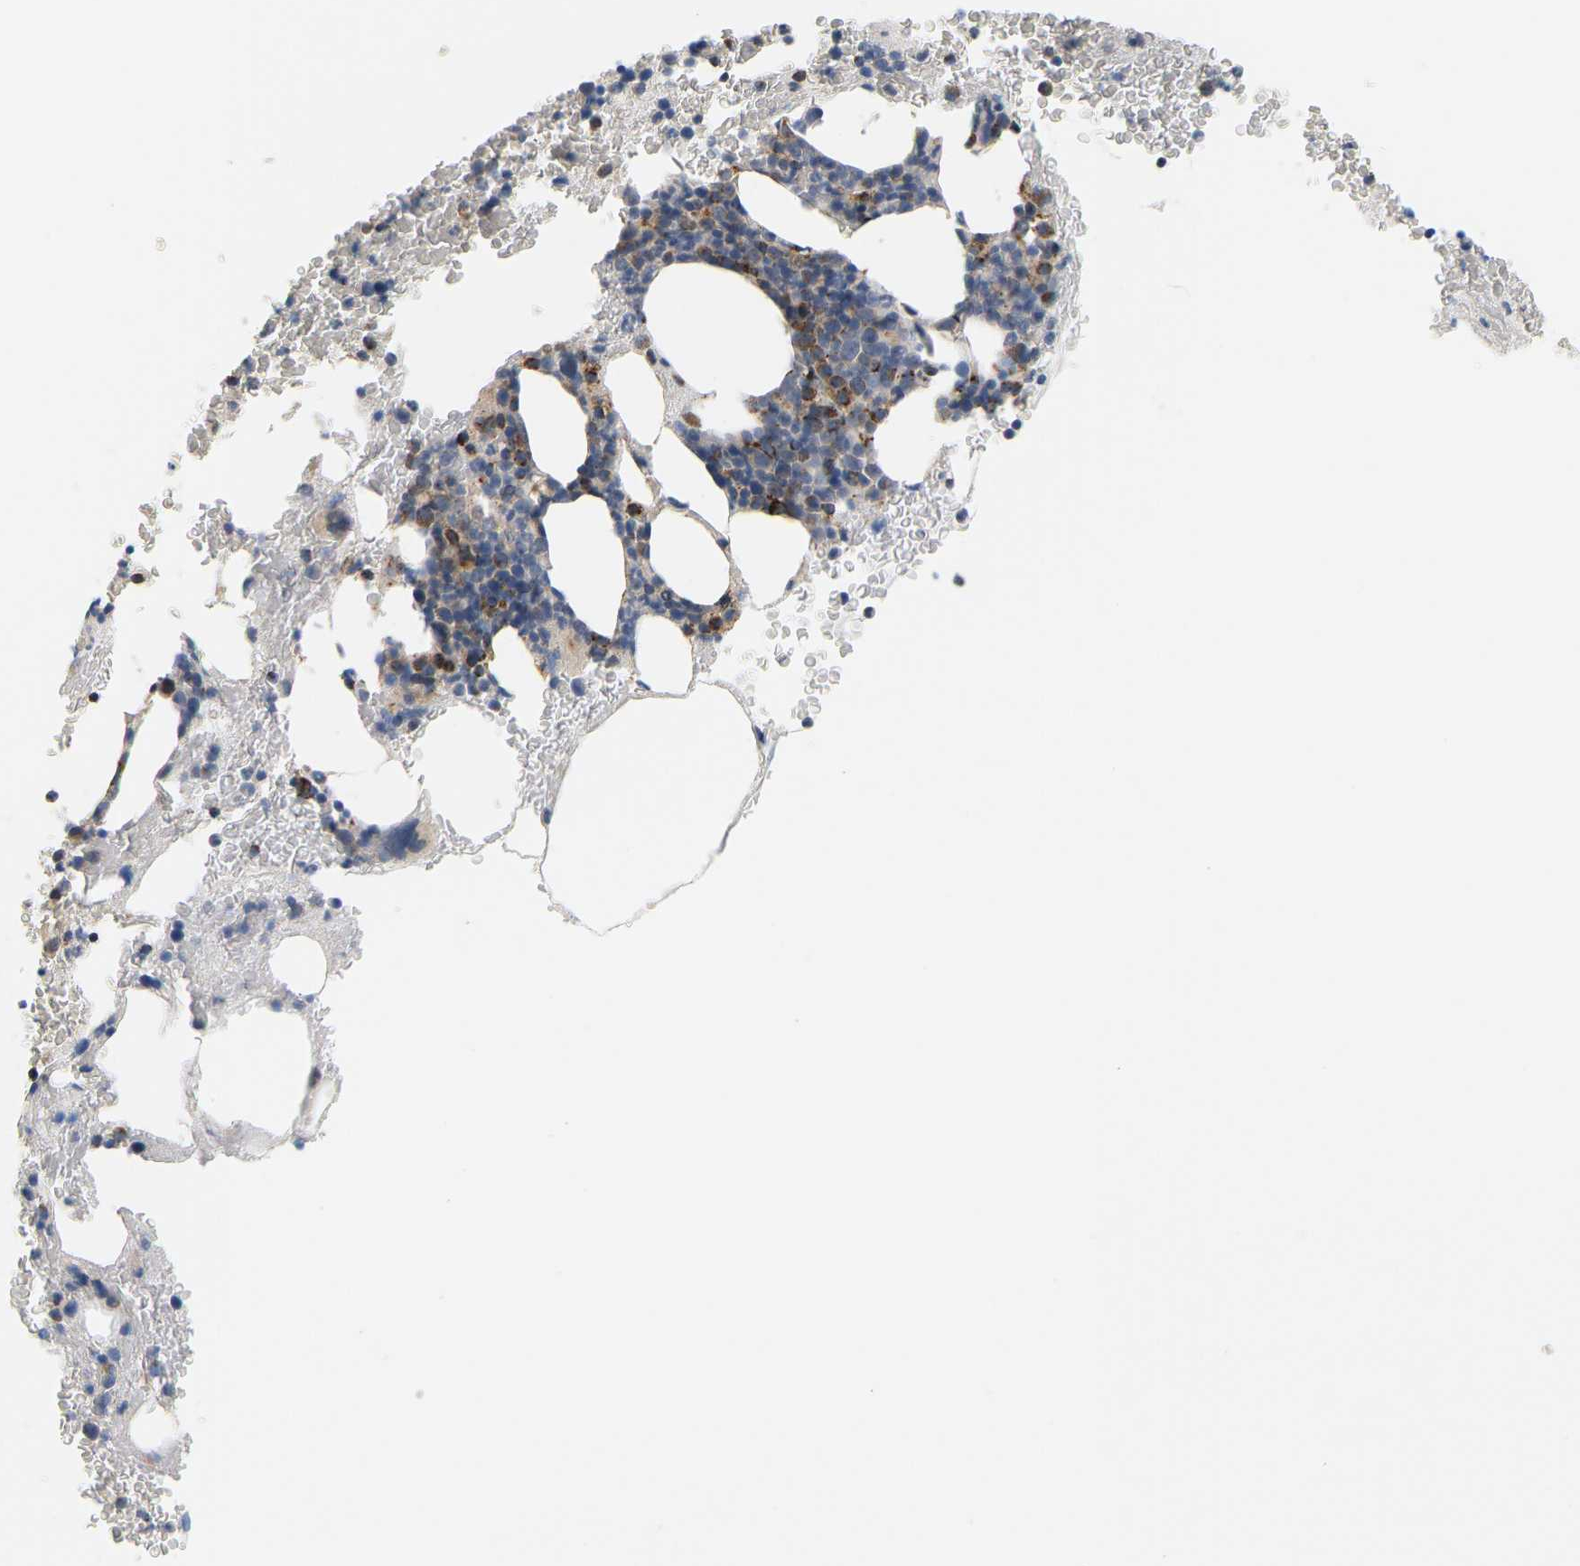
{"staining": {"intensity": "moderate", "quantity": "25%-75%", "location": "cytoplasmic/membranous"}, "tissue": "bone marrow", "cell_type": "Hematopoietic cells", "image_type": "normal", "snomed": [{"axis": "morphology", "description": "Normal tissue, NOS"}, {"axis": "morphology", "description": "Inflammation, NOS"}, {"axis": "topography", "description": "Bone marrow"}], "caption": "IHC micrograph of normal bone marrow: human bone marrow stained using IHC reveals medium levels of moderate protein expression localized specifically in the cytoplasmic/membranous of hematopoietic cells, appearing as a cytoplasmic/membranous brown color.", "gene": "GPSM2", "patient": {"sex": "male", "age": 63}}